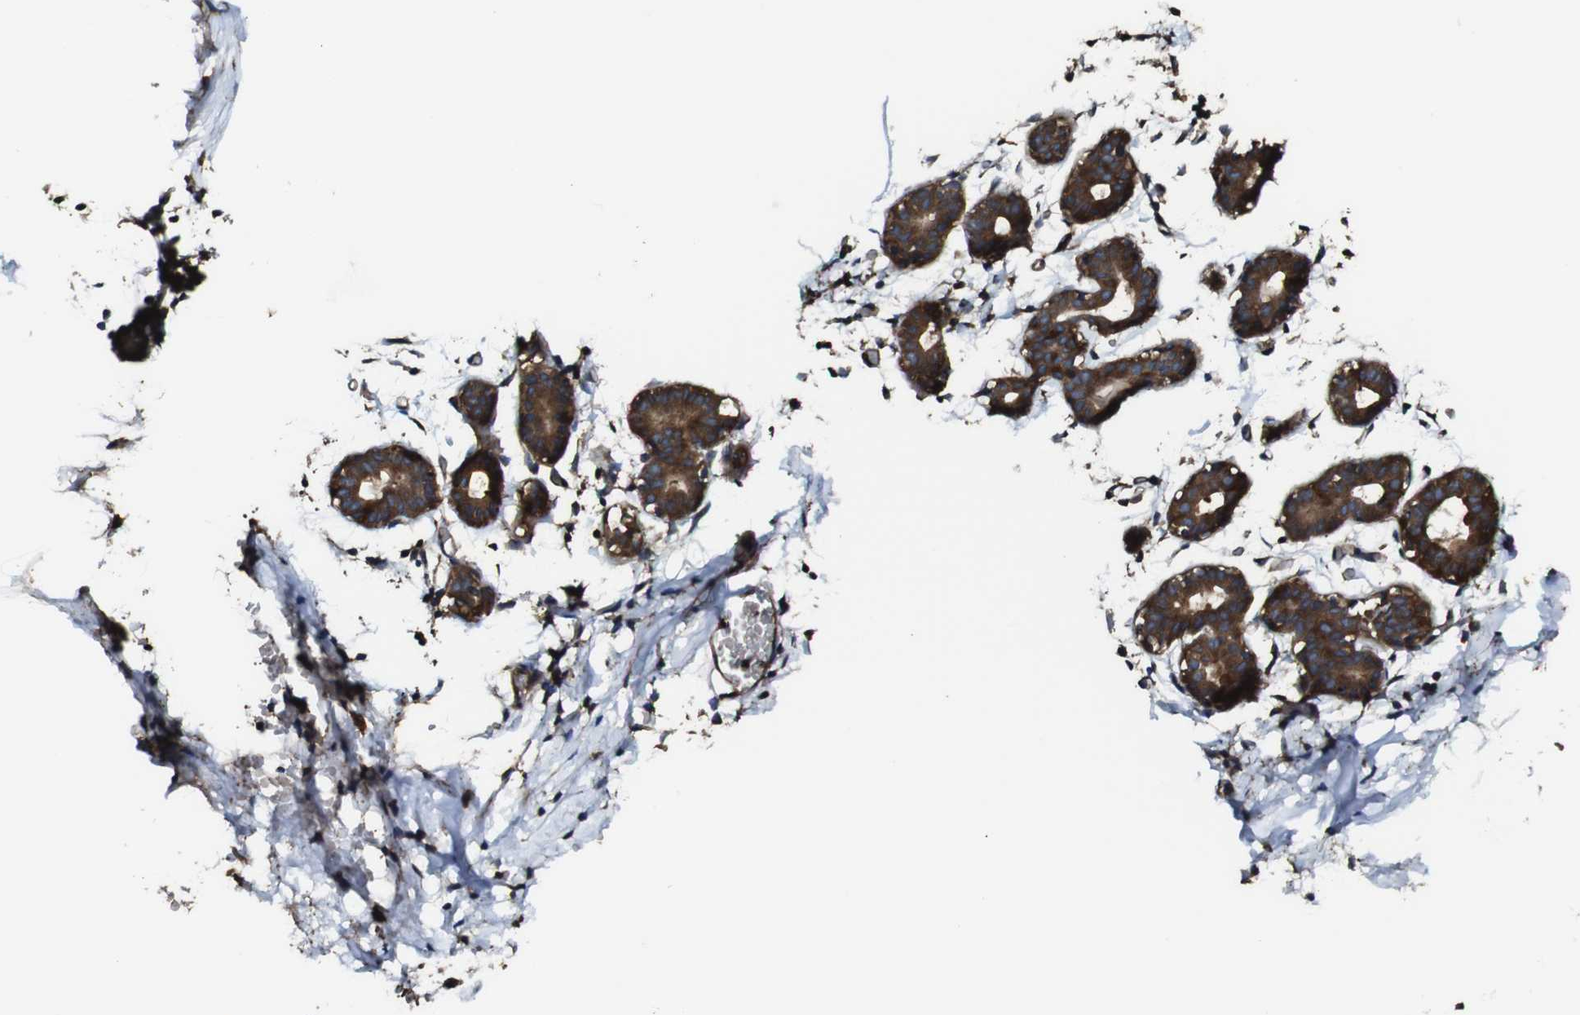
{"staining": {"intensity": "negative", "quantity": "none", "location": "none"}, "tissue": "breast", "cell_type": "Adipocytes", "image_type": "normal", "snomed": [{"axis": "morphology", "description": "Normal tissue, NOS"}, {"axis": "topography", "description": "Breast"}], "caption": "Breast stained for a protein using immunohistochemistry (IHC) displays no staining adipocytes.", "gene": "TNIK", "patient": {"sex": "female", "age": 27}}